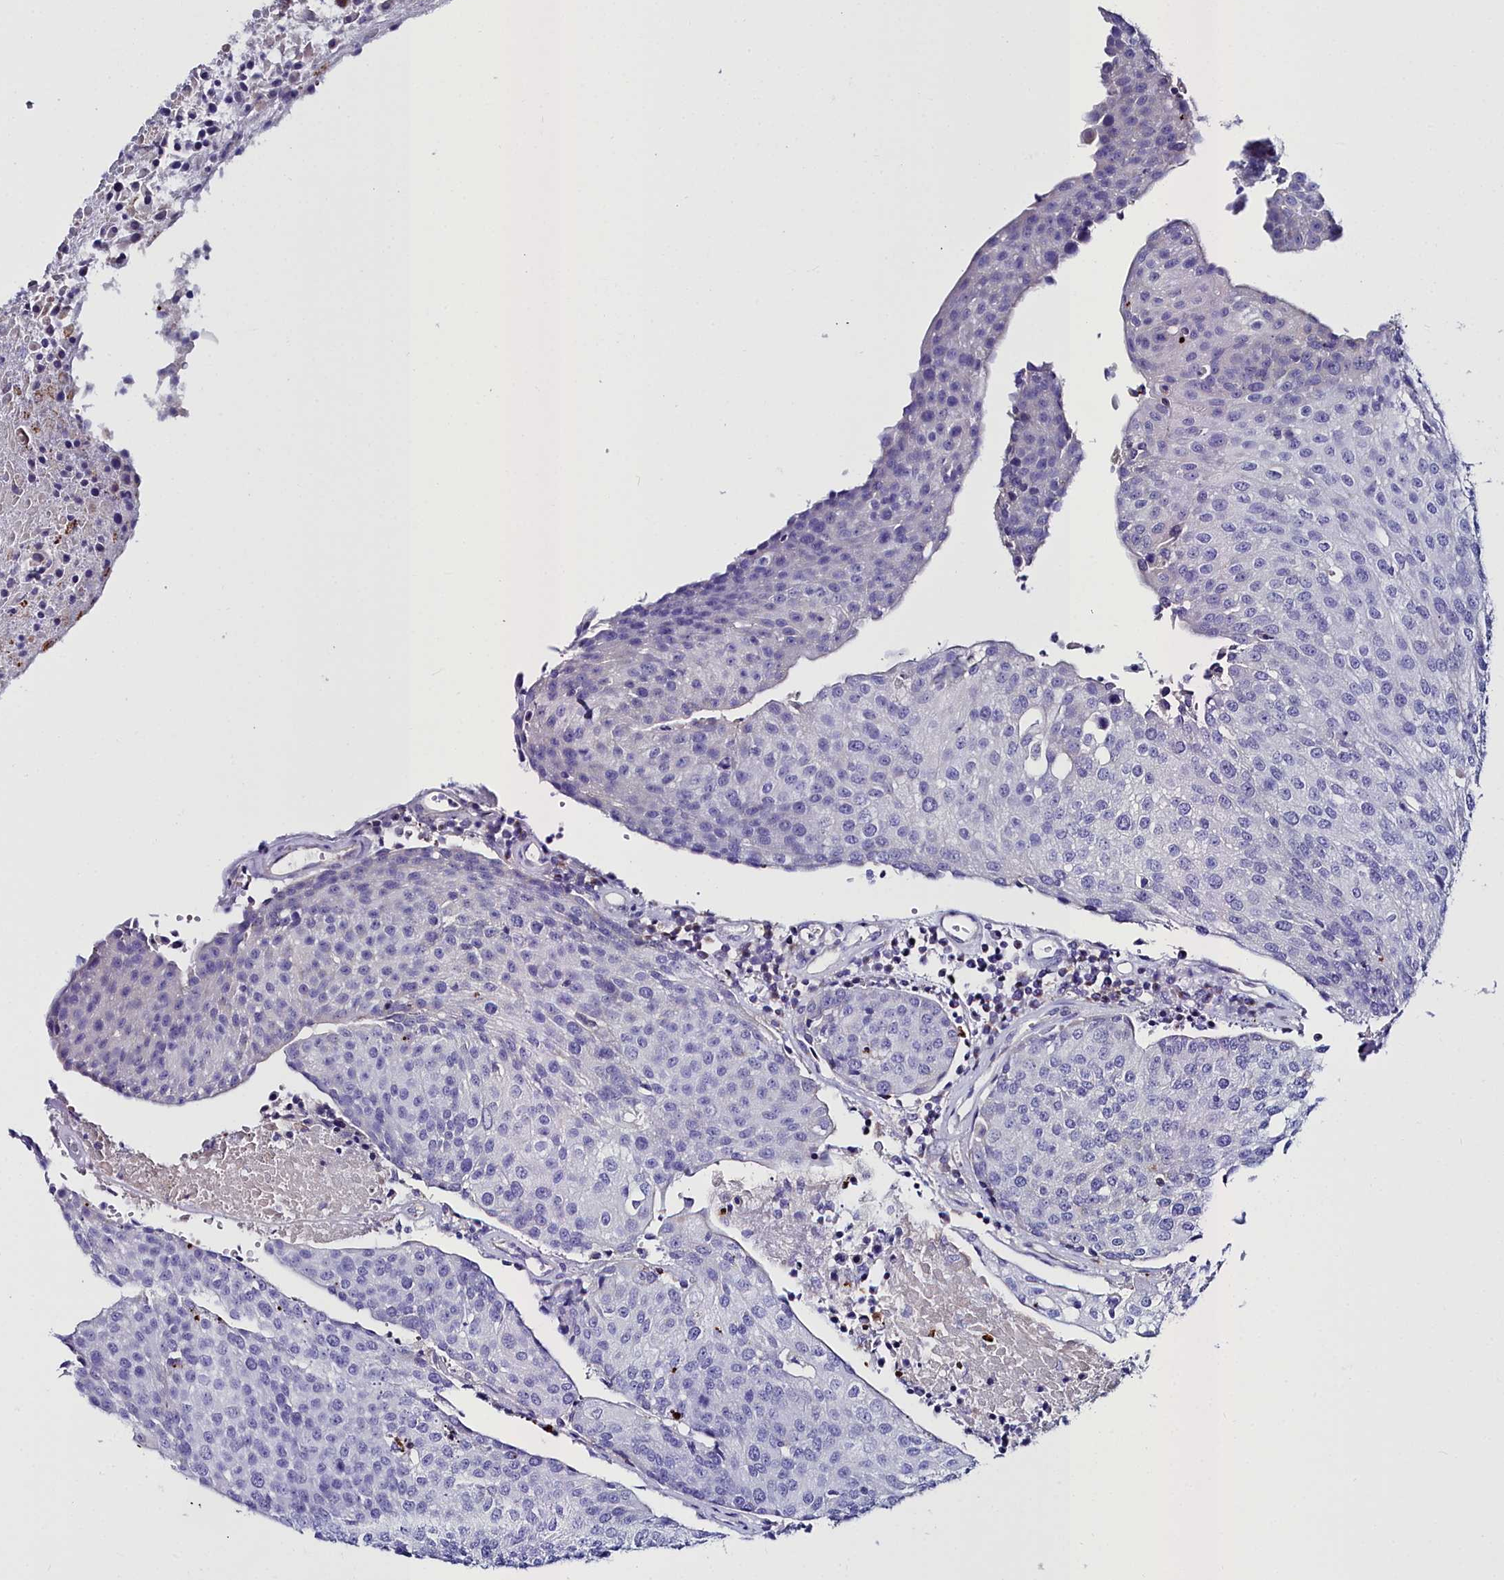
{"staining": {"intensity": "negative", "quantity": "none", "location": "none"}, "tissue": "urothelial cancer", "cell_type": "Tumor cells", "image_type": "cancer", "snomed": [{"axis": "morphology", "description": "Urothelial carcinoma, High grade"}, {"axis": "topography", "description": "Urinary bladder"}], "caption": "High magnification brightfield microscopy of high-grade urothelial carcinoma stained with DAB (3,3'-diaminobenzidine) (brown) and counterstained with hematoxylin (blue): tumor cells show no significant positivity.", "gene": "SLC49A3", "patient": {"sex": "female", "age": 85}}